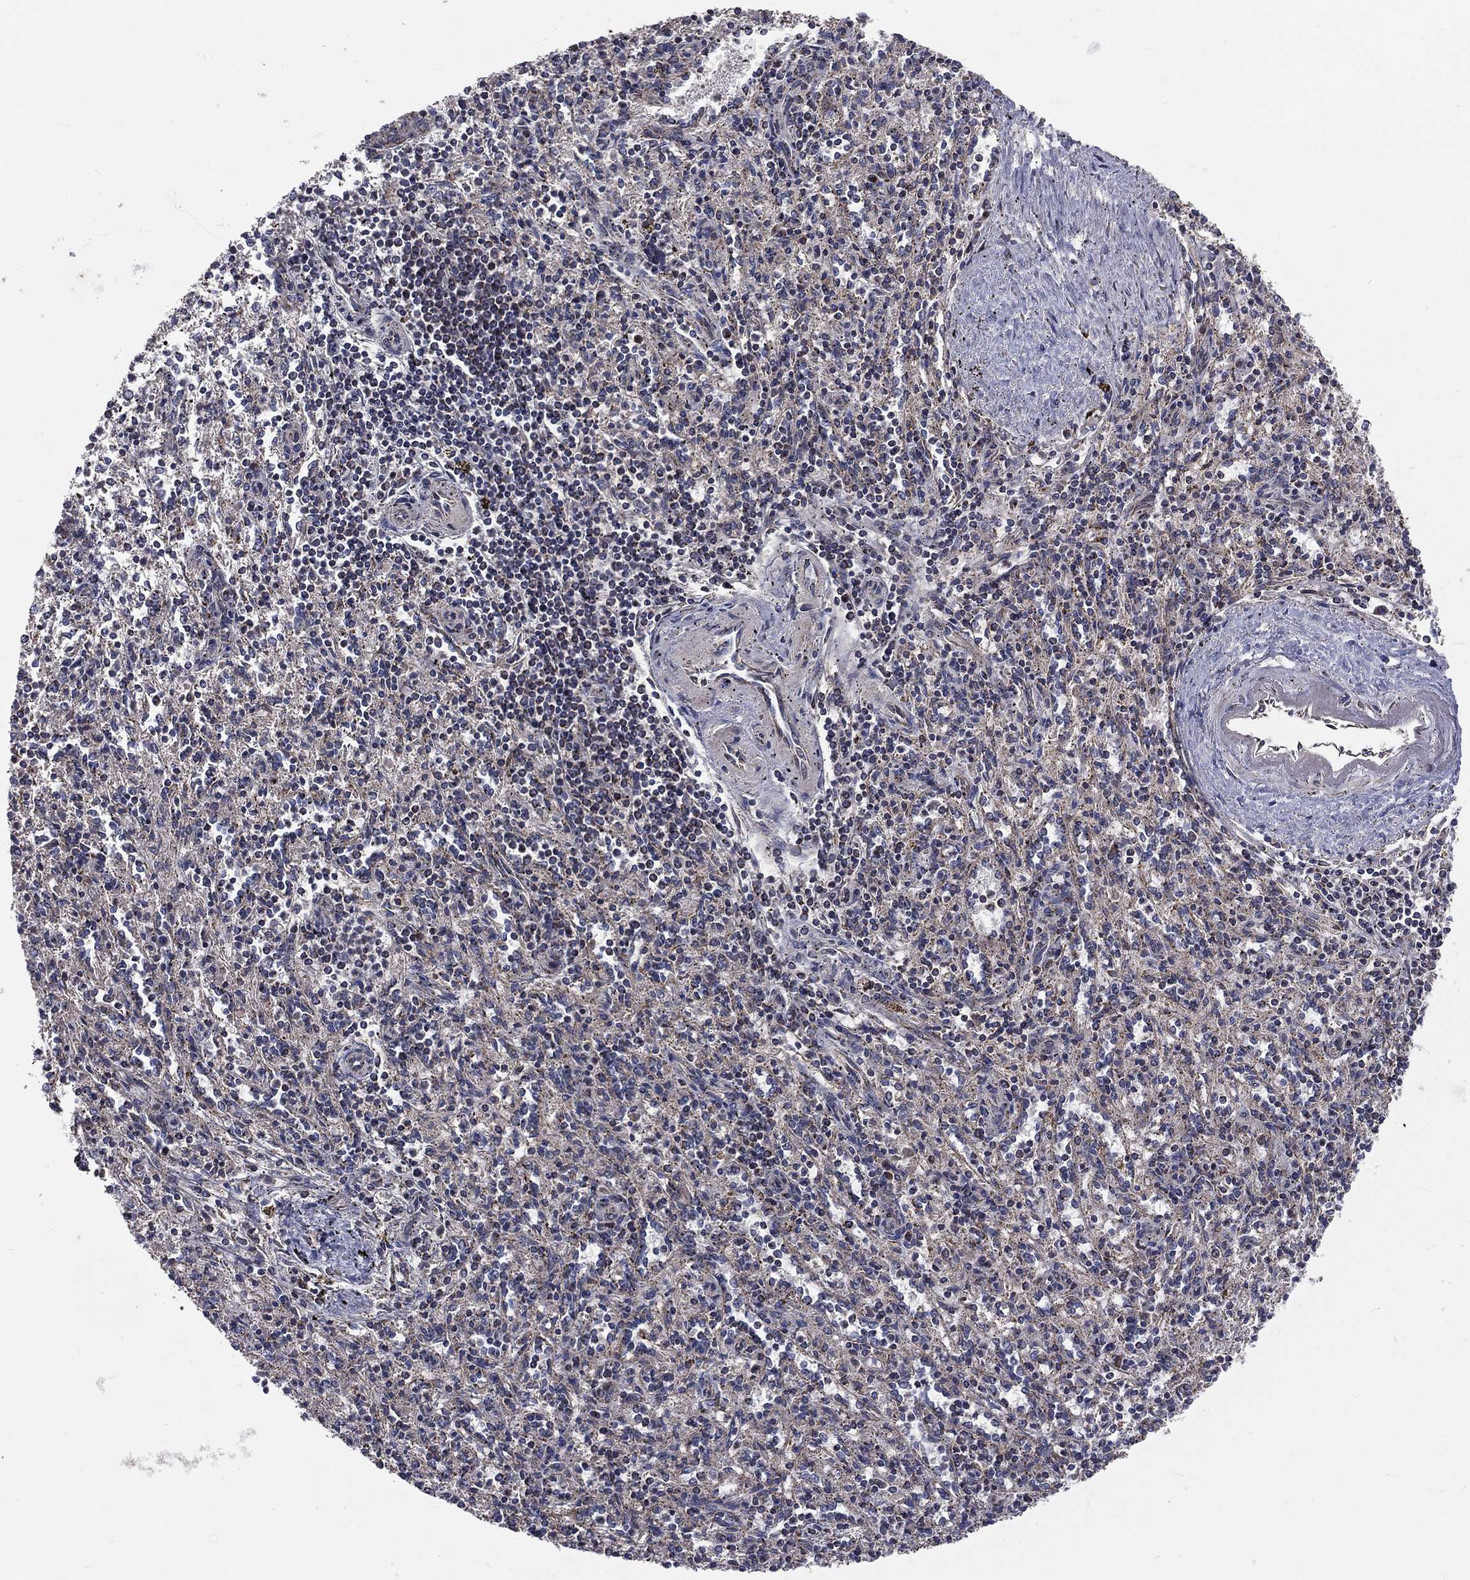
{"staining": {"intensity": "moderate", "quantity": "<25%", "location": "cytoplasmic/membranous"}, "tissue": "spleen", "cell_type": "Cells in red pulp", "image_type": "normal", "snomed": [{"axis": "morphology", "description": "Normal tissue, NOS"}, {"axis": "topography", "description": "Spleen"}], "caption": "High-power microscopy captured an immunohistochemistry (IHC) histopathology image of benign spleen, revealing moderate cytoplasmic/membranous expression in about <25% of cells in red pulp.", "gene": "GPD1", "patient": {"sex": "male", "age": 69}}